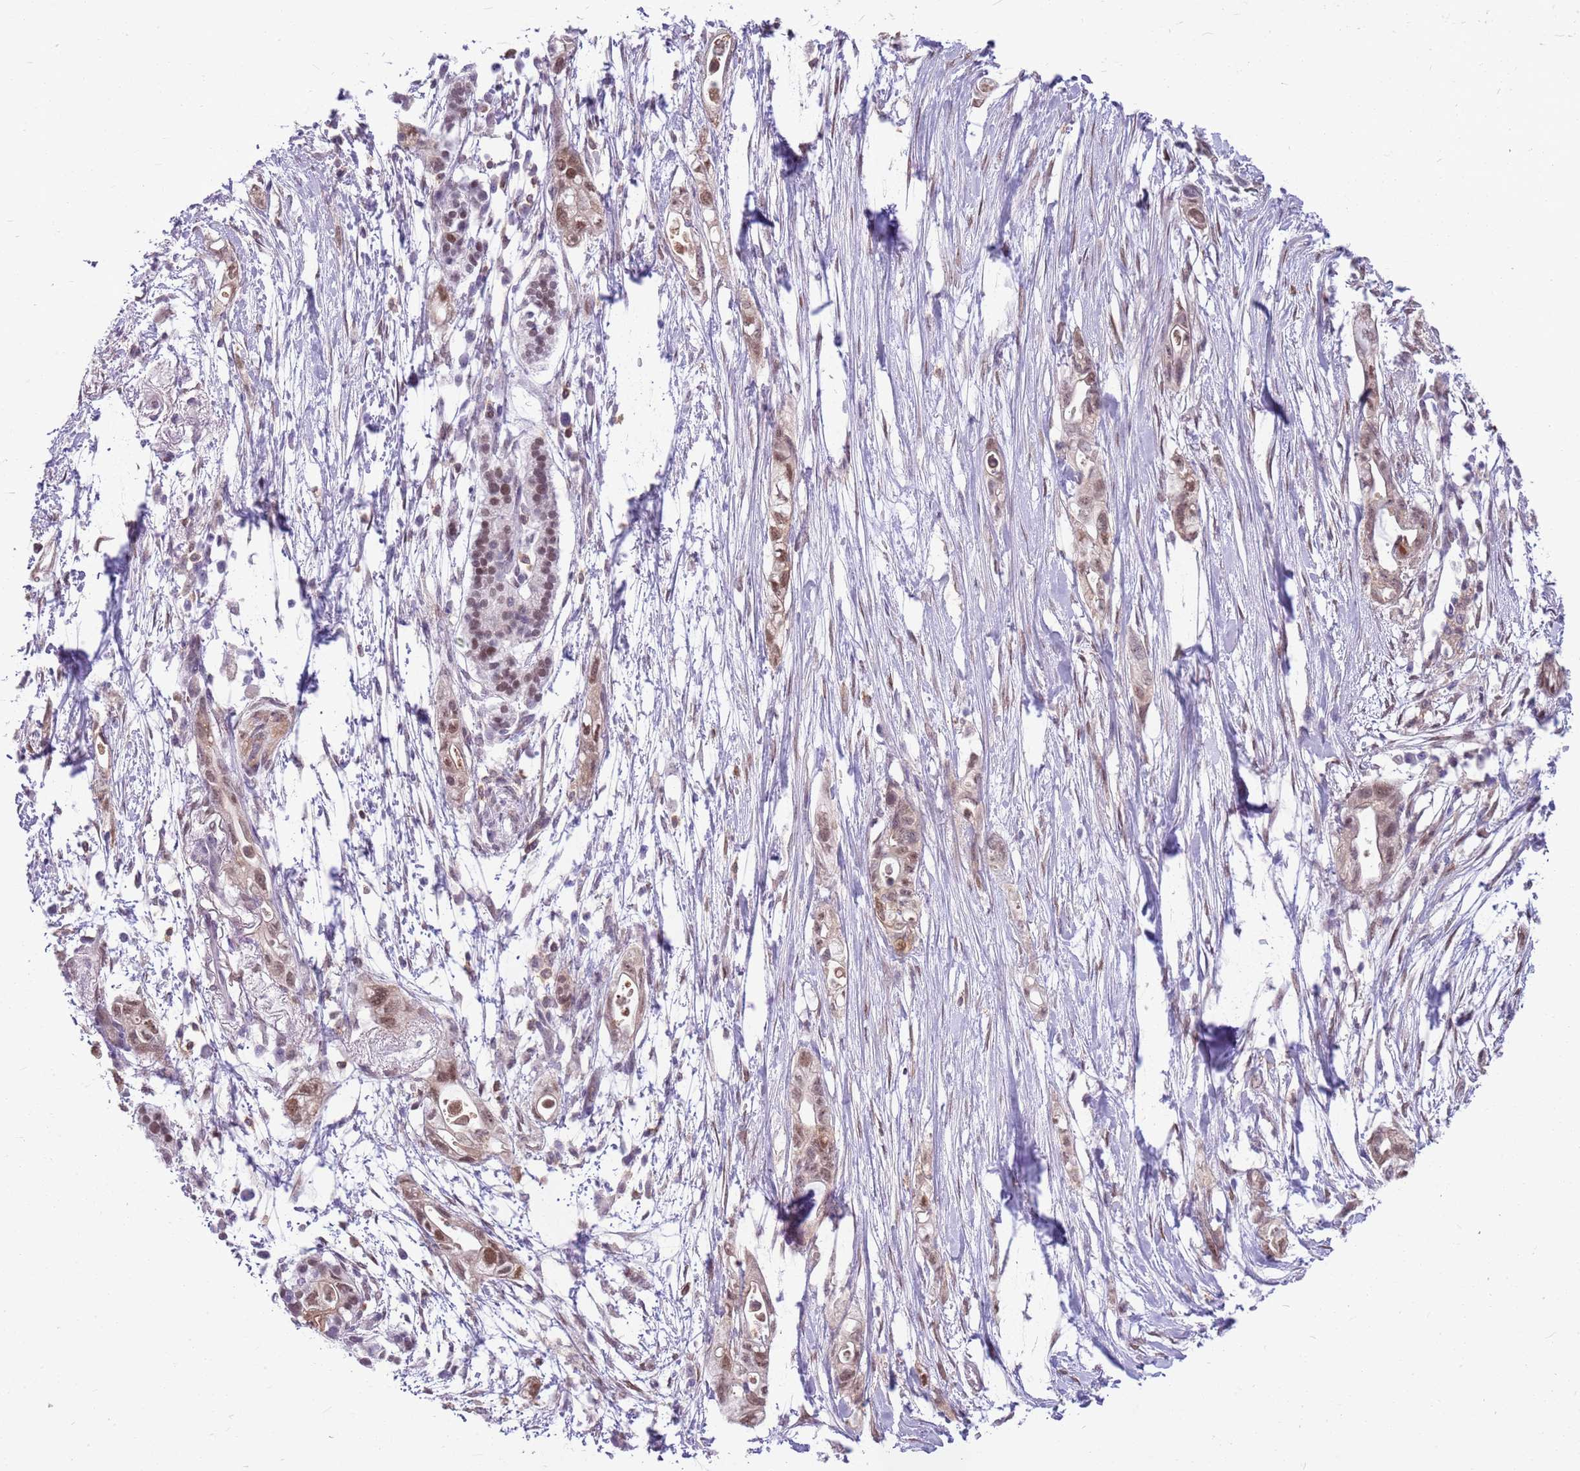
{"staining": {"intensity": "moderate", "quantity": ">75%", "location": "nuclear"}, "tissue": "pancreatic cancer", "cell_type": "Tumor cells", "image_type": "cancer", "snomed": [{"axis": "morphology", "description": "Adenocarcinoma, NOS"}, {"axis": "topography", "description": "Pancreas"}], "caption": "An IHC micrograph of neoplastic tissue is shown. Protein staining in brown shows moderate nuclear positivity in pancreatic cancer (adenocarcinoma) within tumor cells.", "gene": "DHX32", "patient": {"sex": "female", "age": 72}}